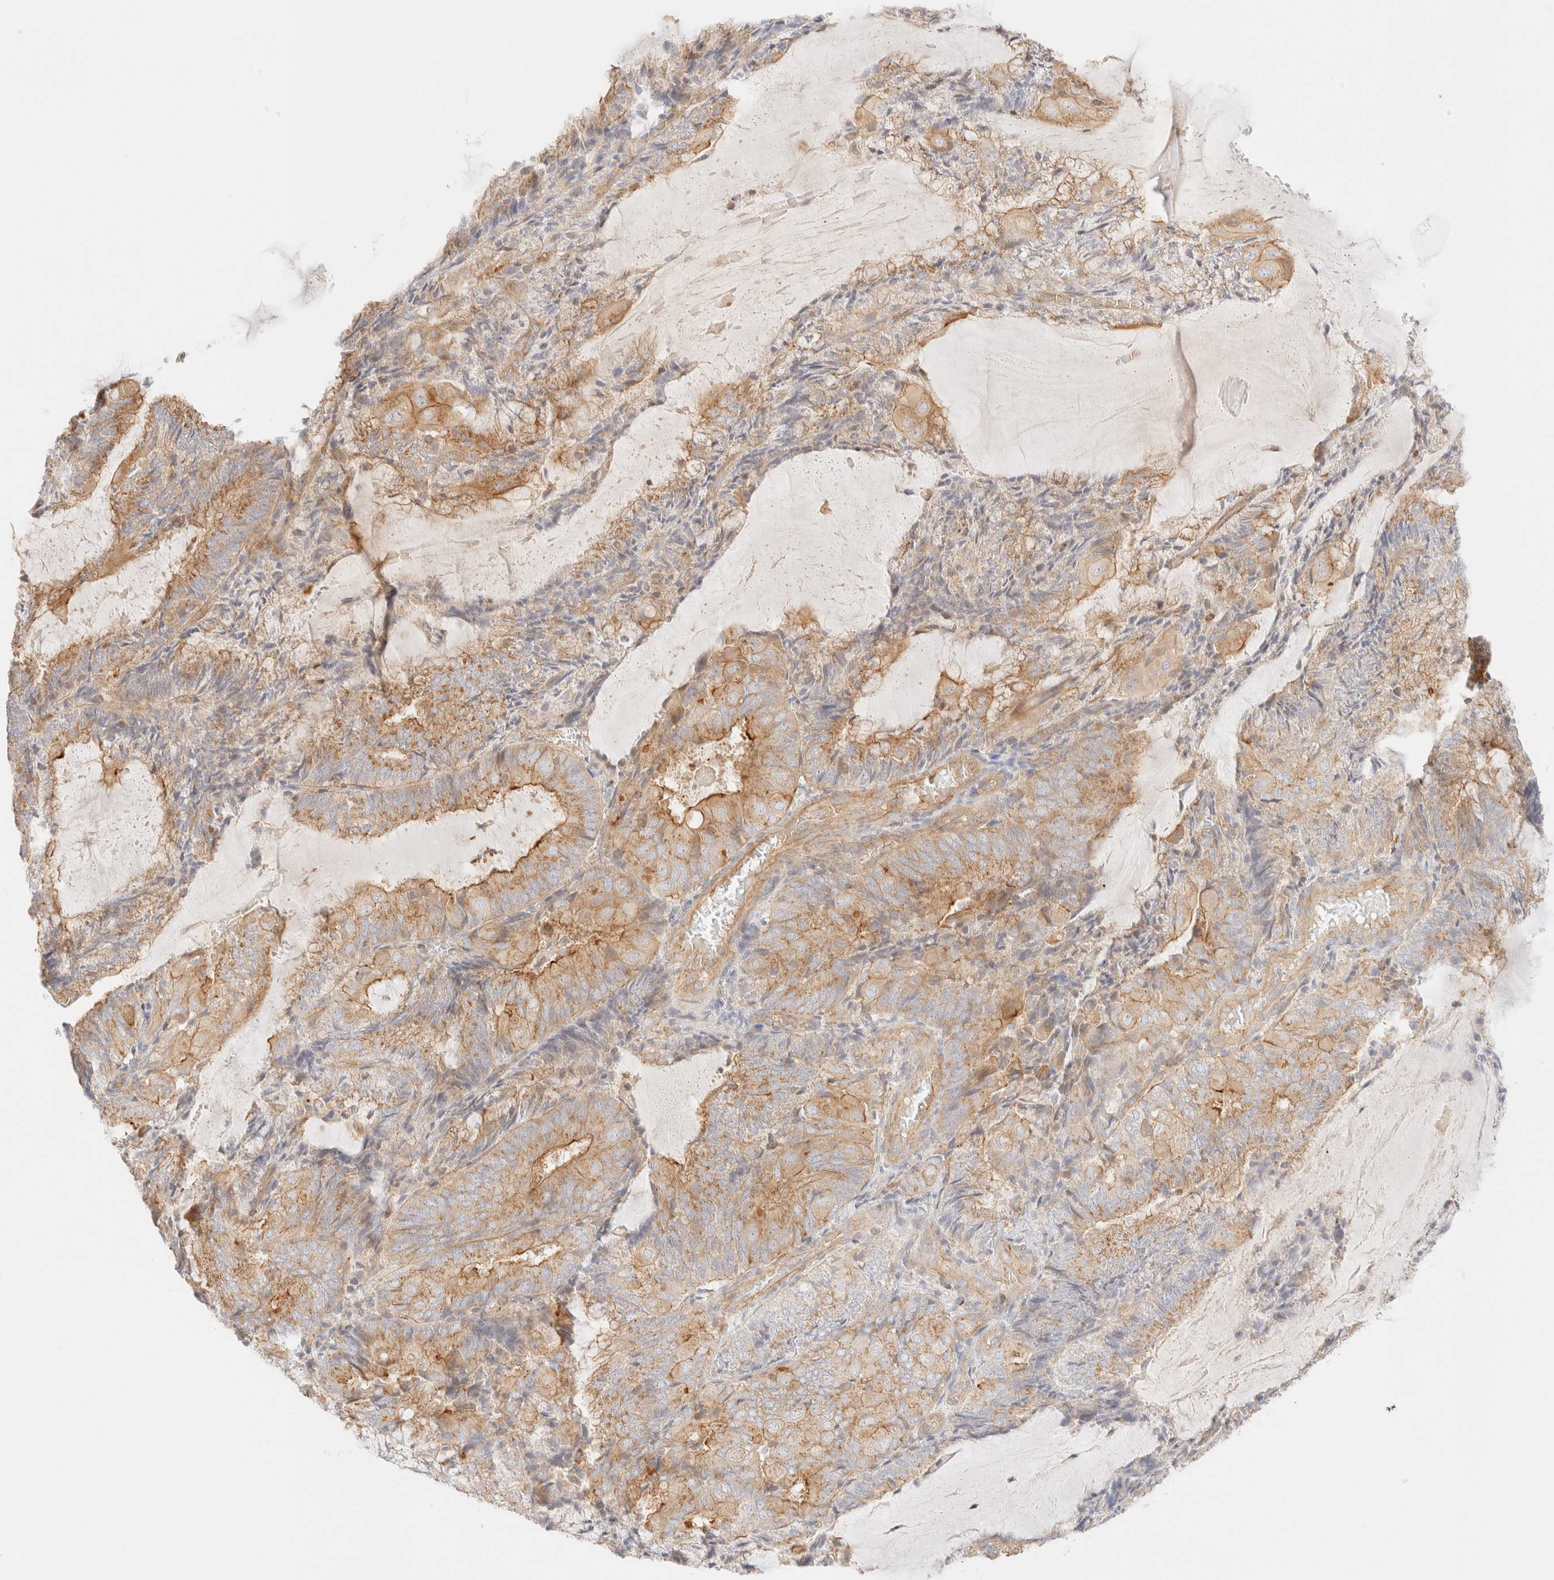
{"staining": {"intensity": "moderate", "quantity": ">75%", "location": "cytoplasmic/membranous"}, "tissue": "endometrial cancer", "cell_type": "Tumor cells", "image_type": "cancer", "snomed": [{"axis": "morphology", "description": "Adenocarcinoma, NOS"}, {"axis": "topography", "description": "Endometrium"}], "caption": "Endometrial cancer (adenocarcinoma) was stained to show a protein in brown. There is medium levels of moderate cytoplasmic/membranous positivity in approximately >75% of tumor cells.", "gene": "MYO10", "patient": {"sex": "female", "age": 81}}